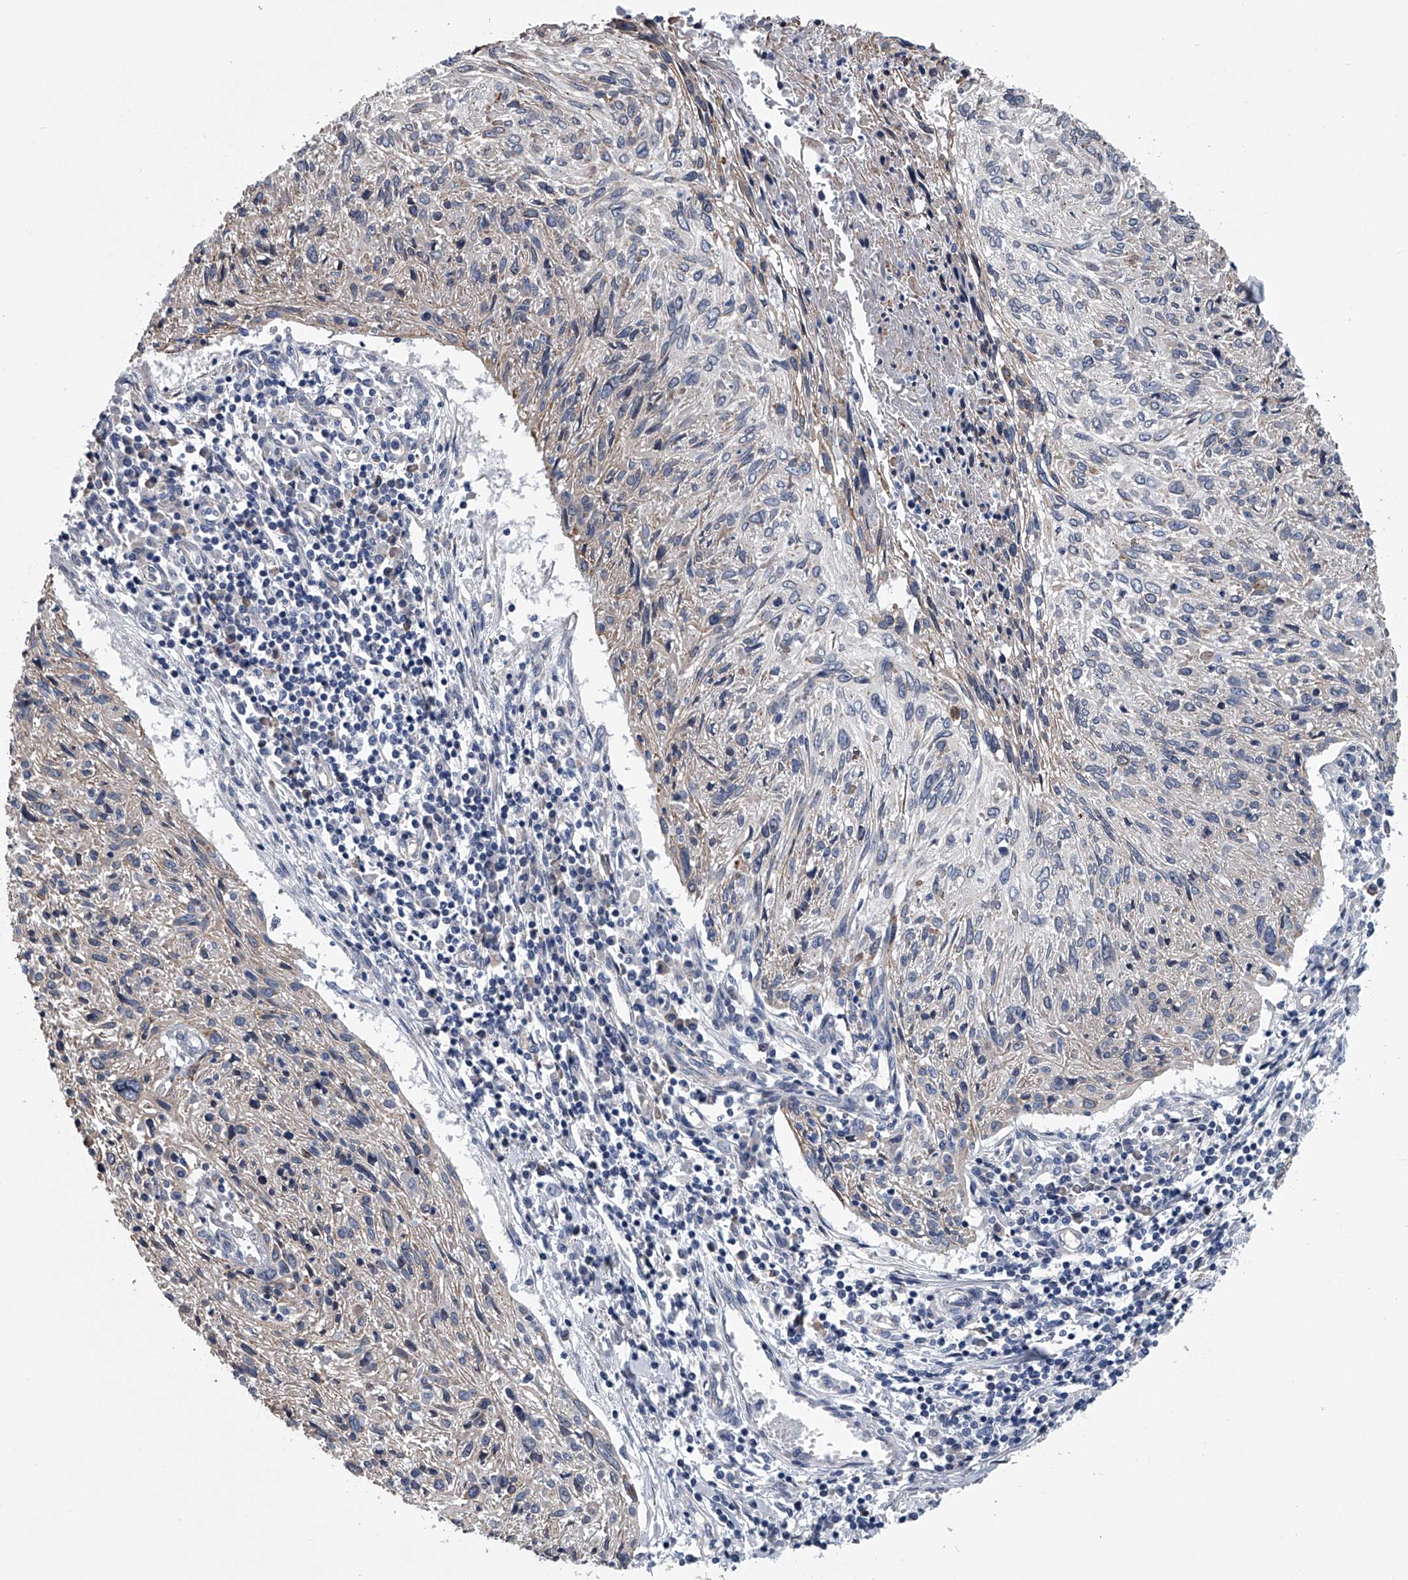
{"staining": {"intensity": "negative", "quantity": "none", "location": "none"}, "tissue": "cervical cancer", "cell_type": "Tumor cells", "image_type": "cancer", "snomed": [{"axis": "morphology", "description": "Squamous cell carcinoma, NOS"}, {"axis": "topography", "description": "Cervix"}], "caption": "A micrograph of cervical squamous cell carcinoma stained for a protein demonstrates no brown staining in tumor cells. (DAB (3,3'-diaminobenzidine) immunohistochemistry (IHC) visualized using brightfield microscopy, high magnification).", "gene": "ABCG1", "patient": {"sex": "female", "age": 51}}